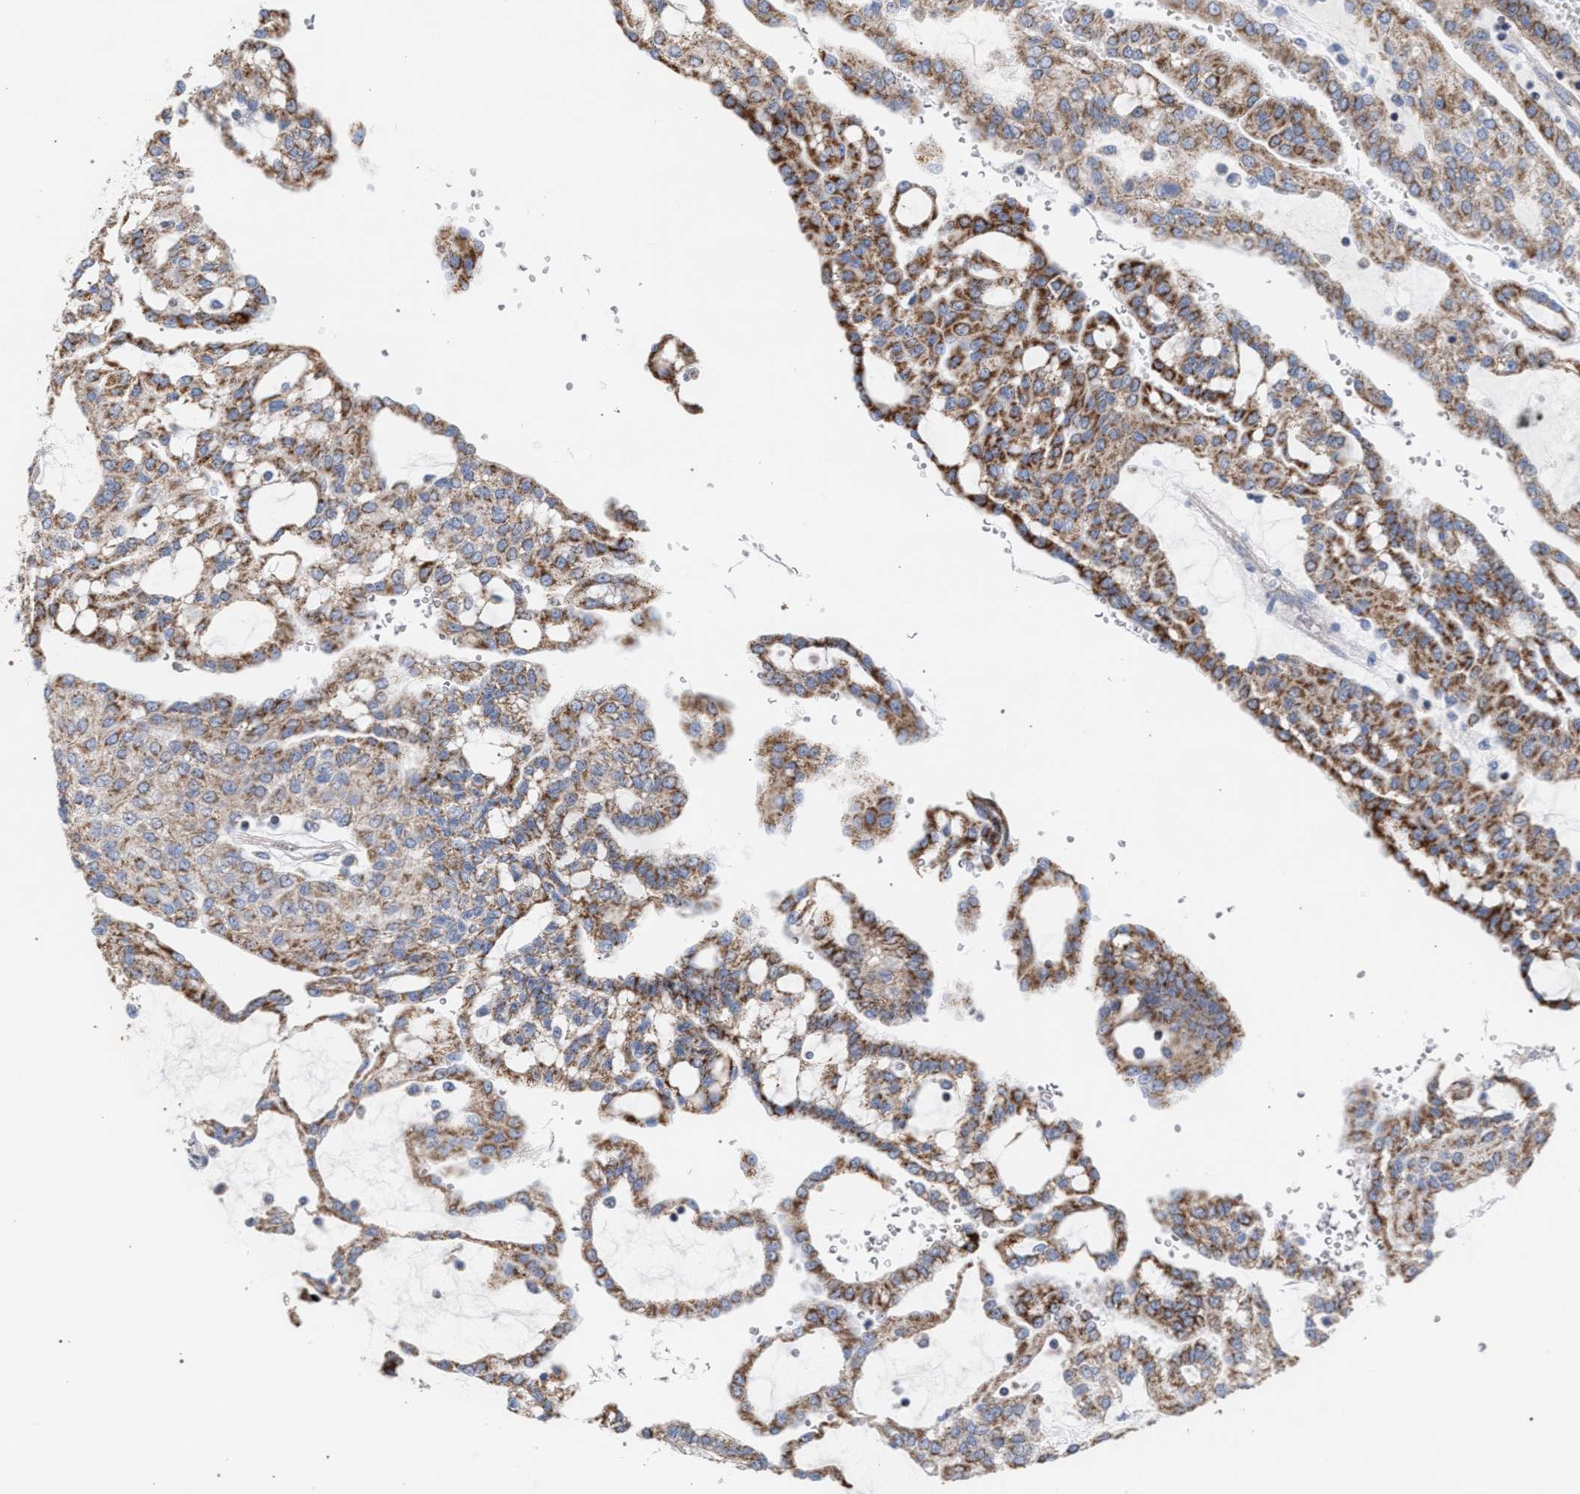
{"staining": {"intensity": "moderate", "quantity": ">75%", "location": "cytoplasmic/membranous"}, "tissue": "renal cancer", "cell_type": "Tumor cells", "image_type": "cancer", "snomed": [{"axis": "morphology", "description": "Adenocarcinoma, NOS"}, {"axis": "topography", "description": "Kidney"}], "caption": "Approximately >75% of tumor cells in adenocarcinoma (renal) display moderate cytoplasmic/membranous protein expression as visualized by brown immunohistochemical staining.", "gene": "ECI2", "patient": {"sex": "male", "age": 63}}